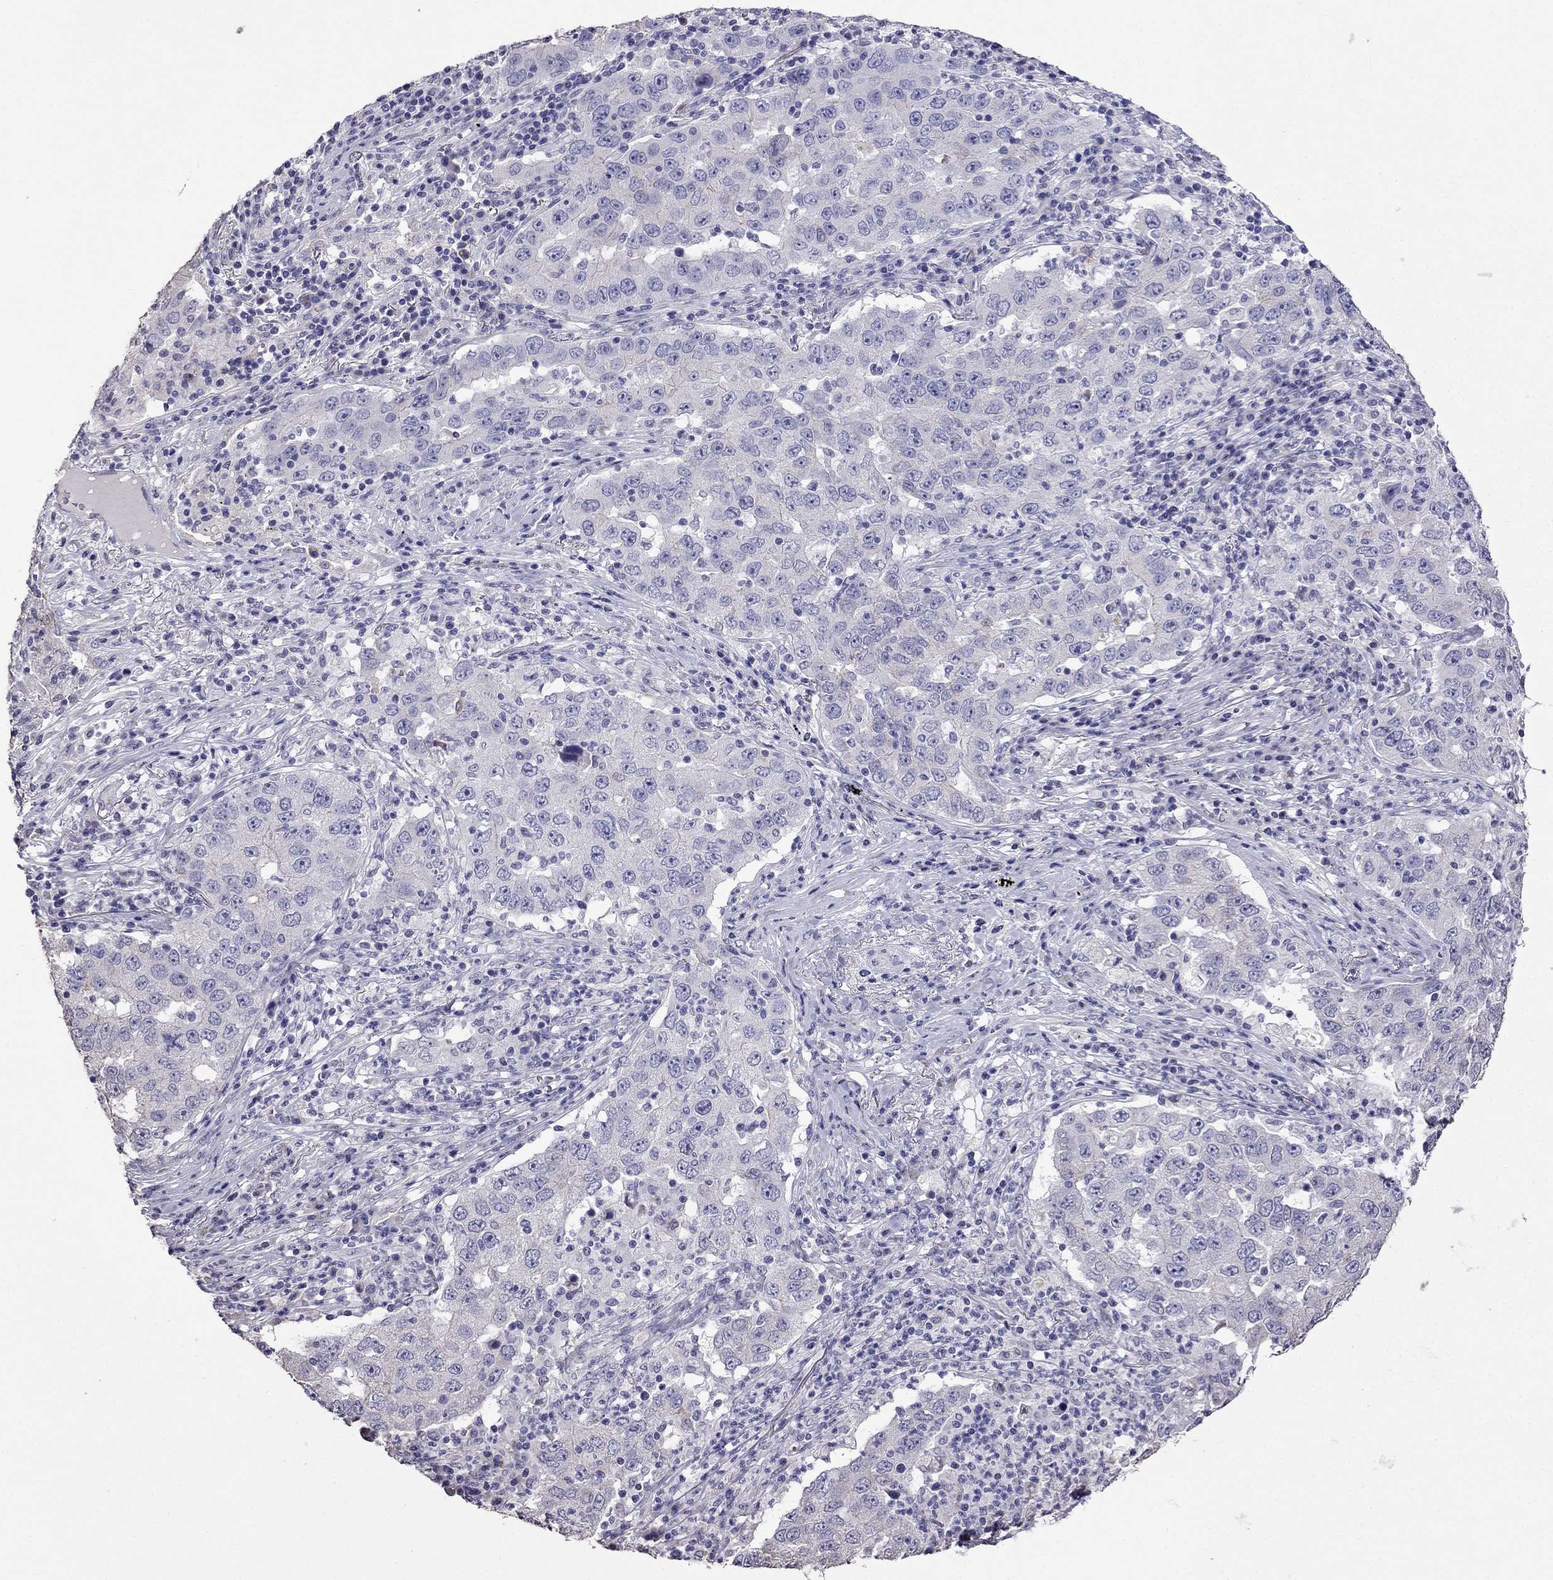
{"staining": {"intensity": "negative", "quantity": "none", "location": "none"}, "tissue": "lung cancer", "cell_type": "Tumor cells", "image_type": "cancer", "snomed": [{"axis": "morphology", "description": "Adenocarcinoma, NOS"}, {"axis": "topography", "description": "Lung"}], "caption": "Immunohistochemical staining of human lung adenocarcinoma demonstrates no significant expression in tumor cells. (DAB (3,3'-diaminobenzidine) immunohistochemistry (IHC) visualized using brightfield microscopy, high magnification).", "gene": "AK5", "patient": {"sex": "male", "age": 73}}